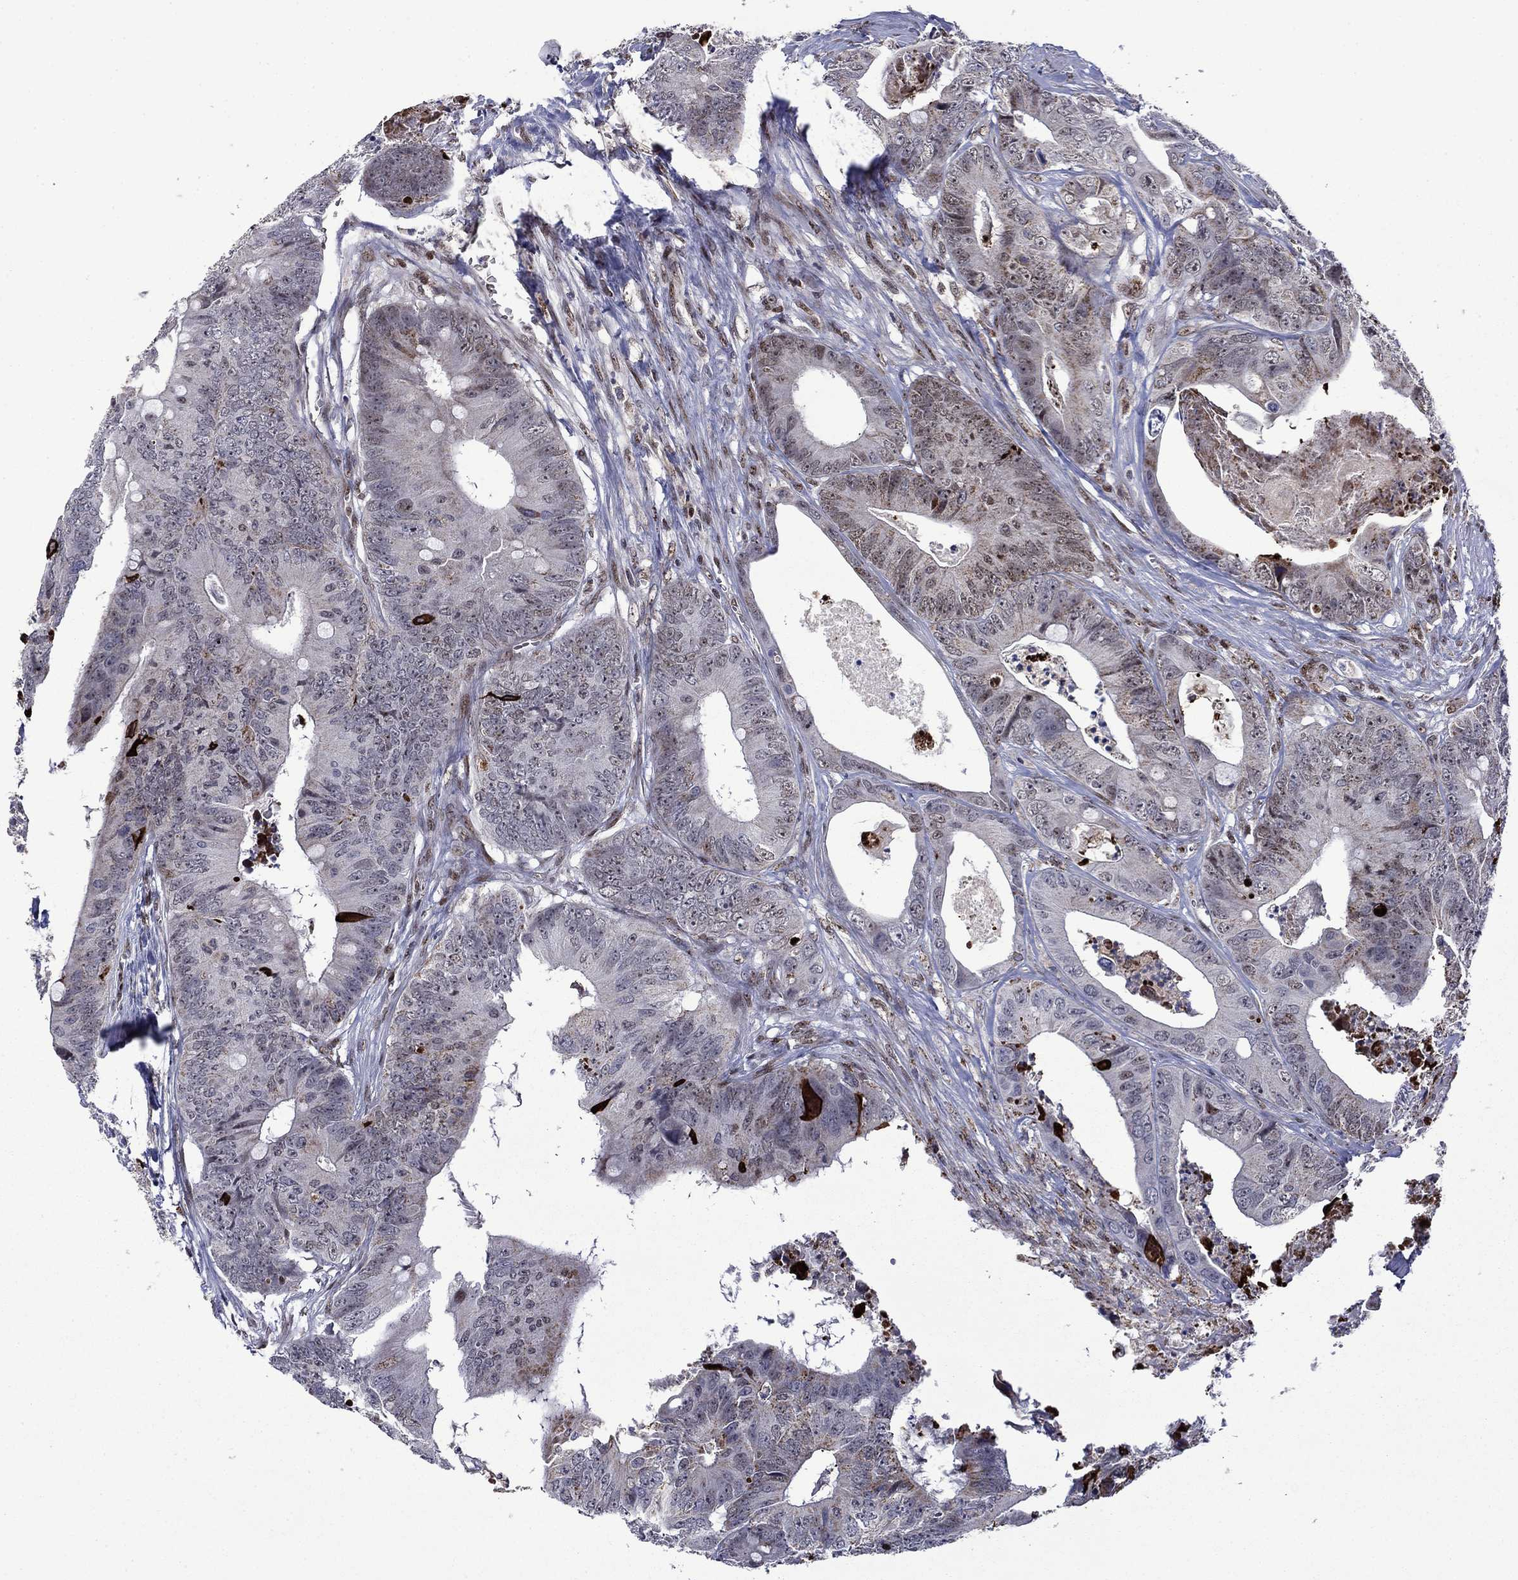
{"staining": {"intensity": "negative", "quantity": "none", "location": "none"}, "tissue": "colorectal cancer", "cell_type": "Tumor cells", "image_type": "cancer", "snomed": [{"axis": "morphology", "description": "Adenocarcinoma, NOS"}, {"axis": "topography", "description": "Colon"}], "caption": "A photomicrograph of human colorectal cancer (adenocarcinoma) is negative for staining in tumor cells. The staining is performed using DAB brown chromogen with nuclei counter-stained in using hematoxylin.", "gene": "SURF2", "patient": {"sex": "male", "age": 84}}